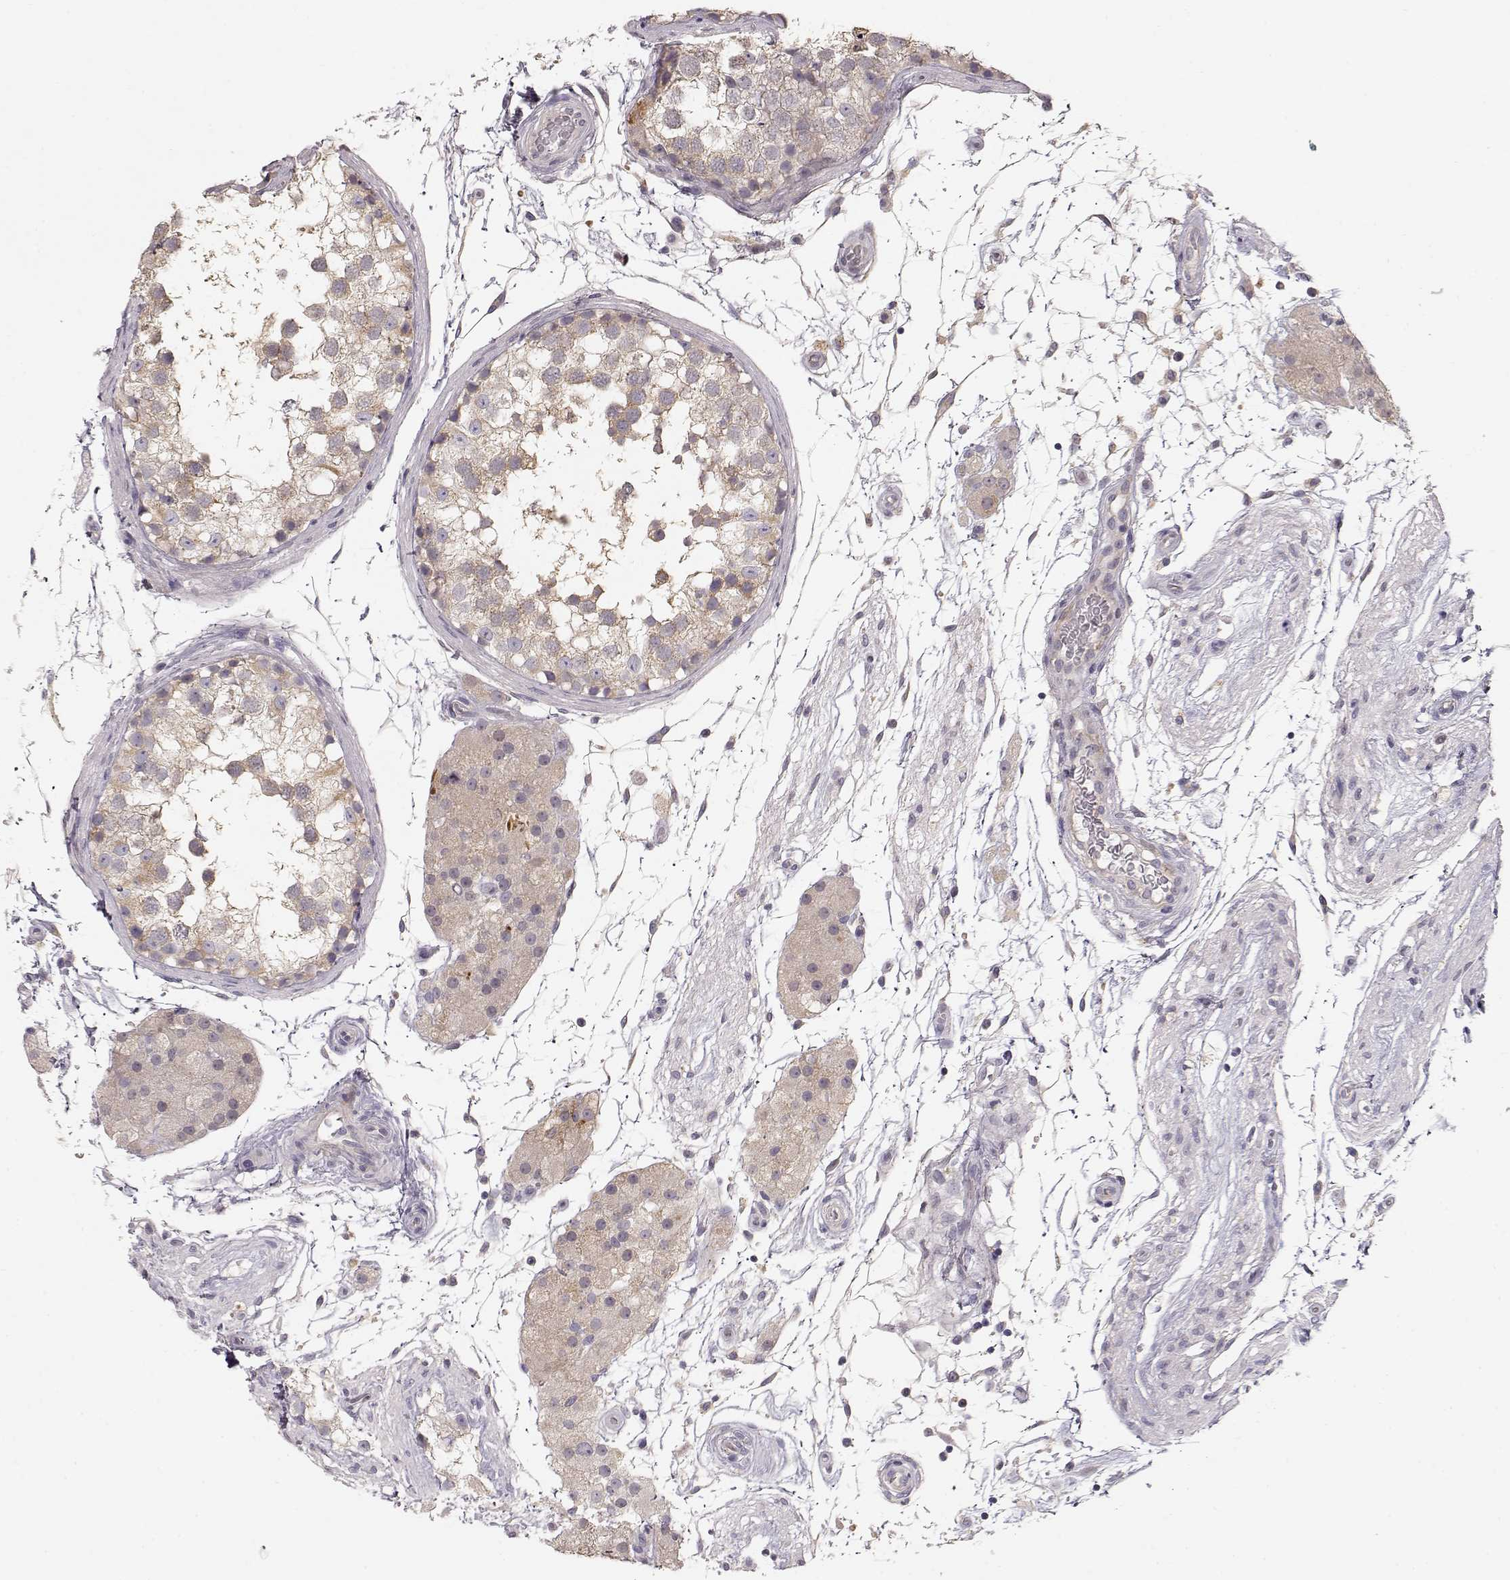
{"staining": {"intensity": "weak", "quantity": ">75%", "location": "cytoplasmic/membranous"}, "tissue": "testis", "cell_type": "Cells in seminiferous ducts", "image_type": "normal", "snomed": [{"axis": "morphology", "description": "Normal tissue, NOS"}, {"axis": "morphology", "description": "Seminoma, NOS"}, {"axis": "topography", "description": "Testis"}], "caption": "Immunohistochemistry staining of unremarkable testis, which reveals low levels of weak cytoplasmic/membranous staining in about >75% of cells in seminiferous ducts indicating weak cytoplasmic/membranous protein expression. The staining was performed using DAB (3,3'-diaminobenzidine) (brown) for protein detection and nuclei were counterstained in hematoxylin (blue).", "gene": "ARHGAP8", "patient": {"sex": "male", "age": 65}}